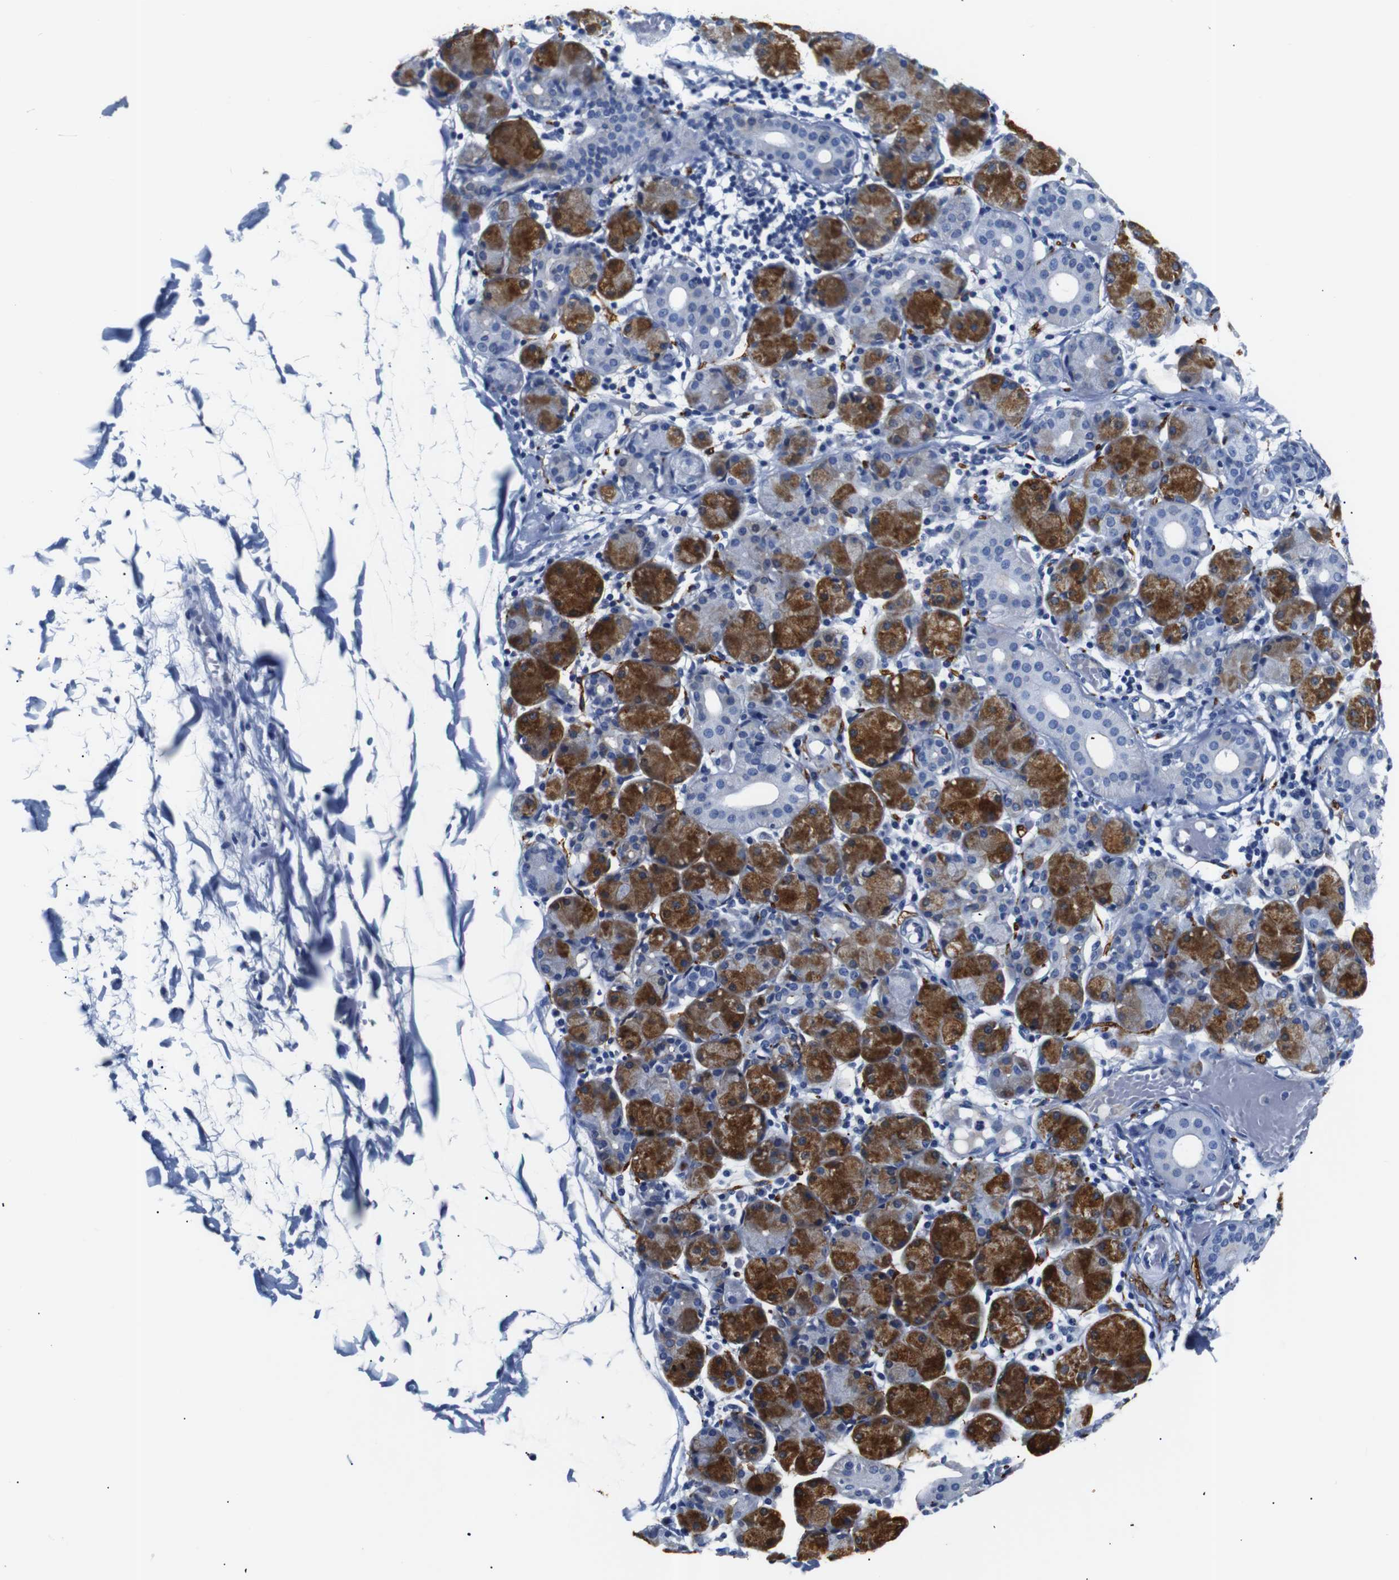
{"staining": {"intensity": "strong", "quantity": "<25%", "location": "cytoplasmic/membranous"}, "tissue": "salivary gland", "cell_type": "Glandular cells", "image_type": "normal", "snomed": [{"axis": "morphology", "description": "Normal tissue, NOS"}, {"axis": "topography", "description": "Salivary gland"}], "caption": "Benign salivary gland shows strong cytoplasmic/membranous expression in approximately <25% of glandular cells, visualized by immunohistochemistry. (IHC, brightfield microscopy, high magnification).", "gene": "GAP43", "patient": {"sex": "female", "age": 24}}